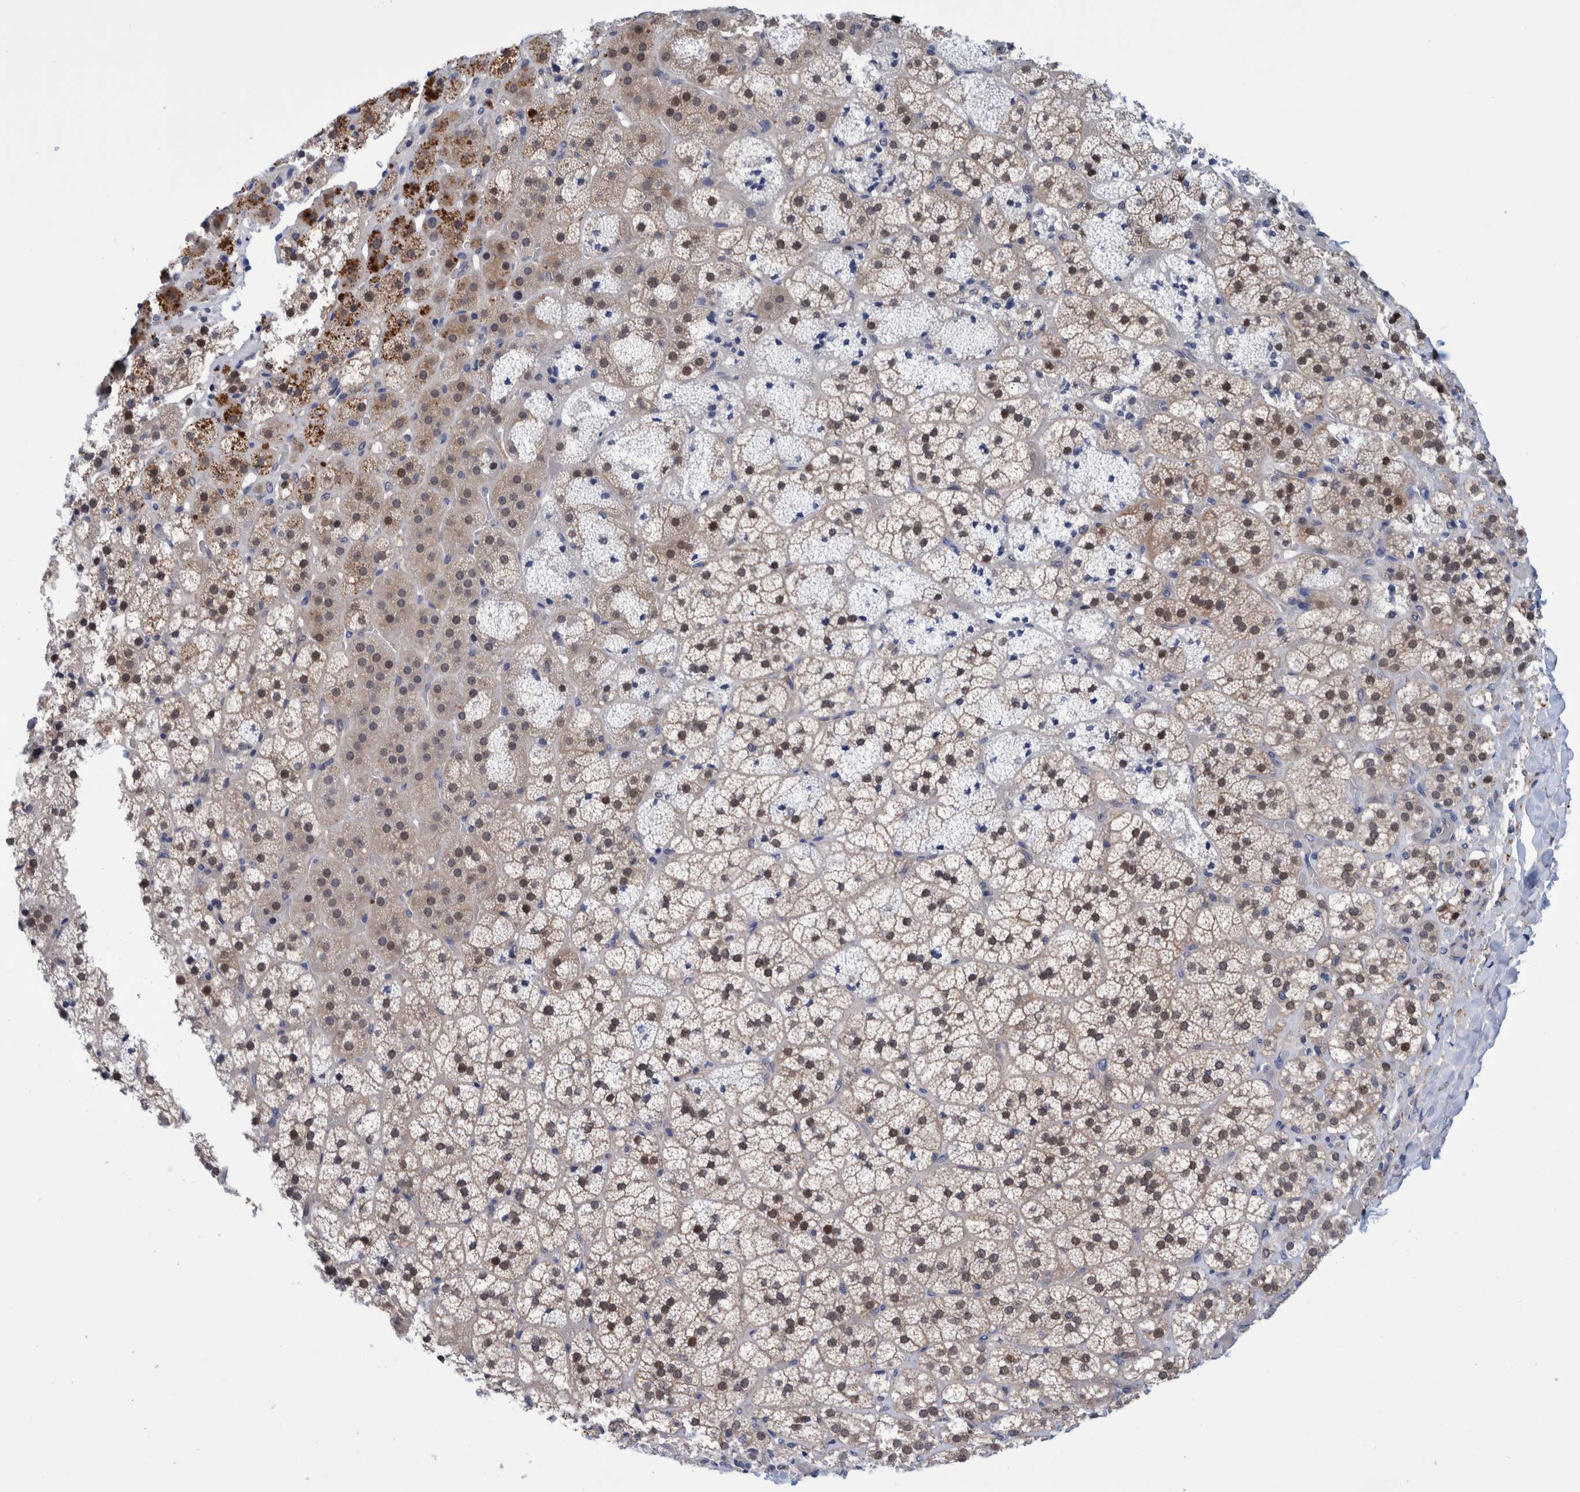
{"staining": {"intensity": "moderate", "quantity": ">75%", "location": "cytoplasmic/membranous,nuclear"}, "tissue": "adrenal gland", "cell_type": "Glandular cells", "image_type": "normal", "snomed": [{"axis": "morphology", "description": "Normal tissue, NOS"}, {"axis": "topography", "description": "Adrenal gland"}], "caption": "Adrenal gland was stained to show a protein in brown. There is medium levels of moderate cytoplasmic/membranous,nuclear staining in approximately >75% of glandular cells. Nuclei are stained in blue.", "gene": "PFAS", "patient": {"sex": "female", "age": 44}}